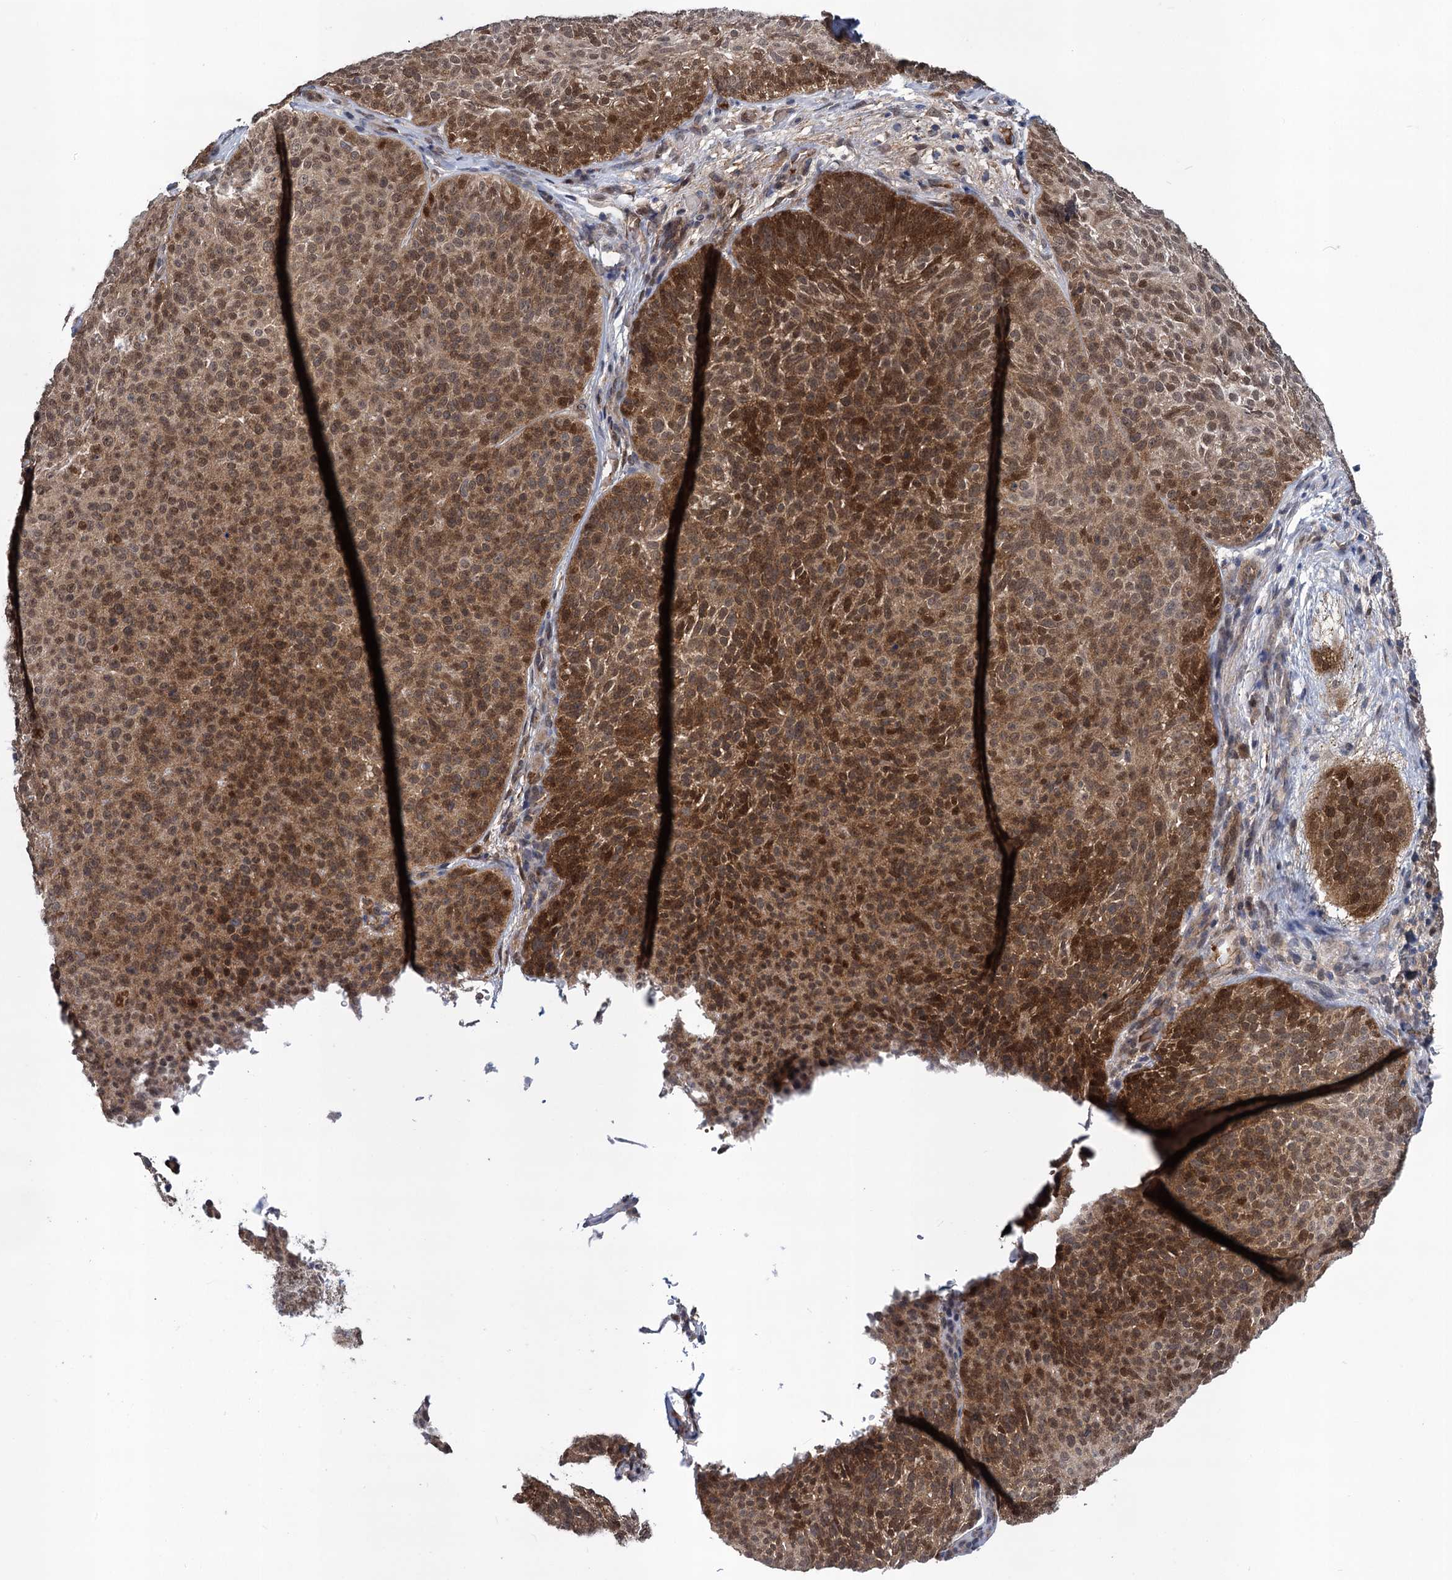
{"staining": {"intensity": "strong", "quantity": ">75%", "location": "cytoplasmic/membranous,nuclear"}, "tissue": "skin cancer", "cell_type": "Tumor cells", "image_type": "cancer", "snomed": [{"axis": "morphology", "description": "Basal cell carcinoma"}, {"axis": "topography", "description": "Skin"}], "caption": "IHC of basal cell carcinoma (skin) reveals high levels of strong cytoplasmic/membranous and nuclear staining in approximately >75% of tumor cells.", "gene": "GLO1", "patient": {"sex": "male", "age": 85}}